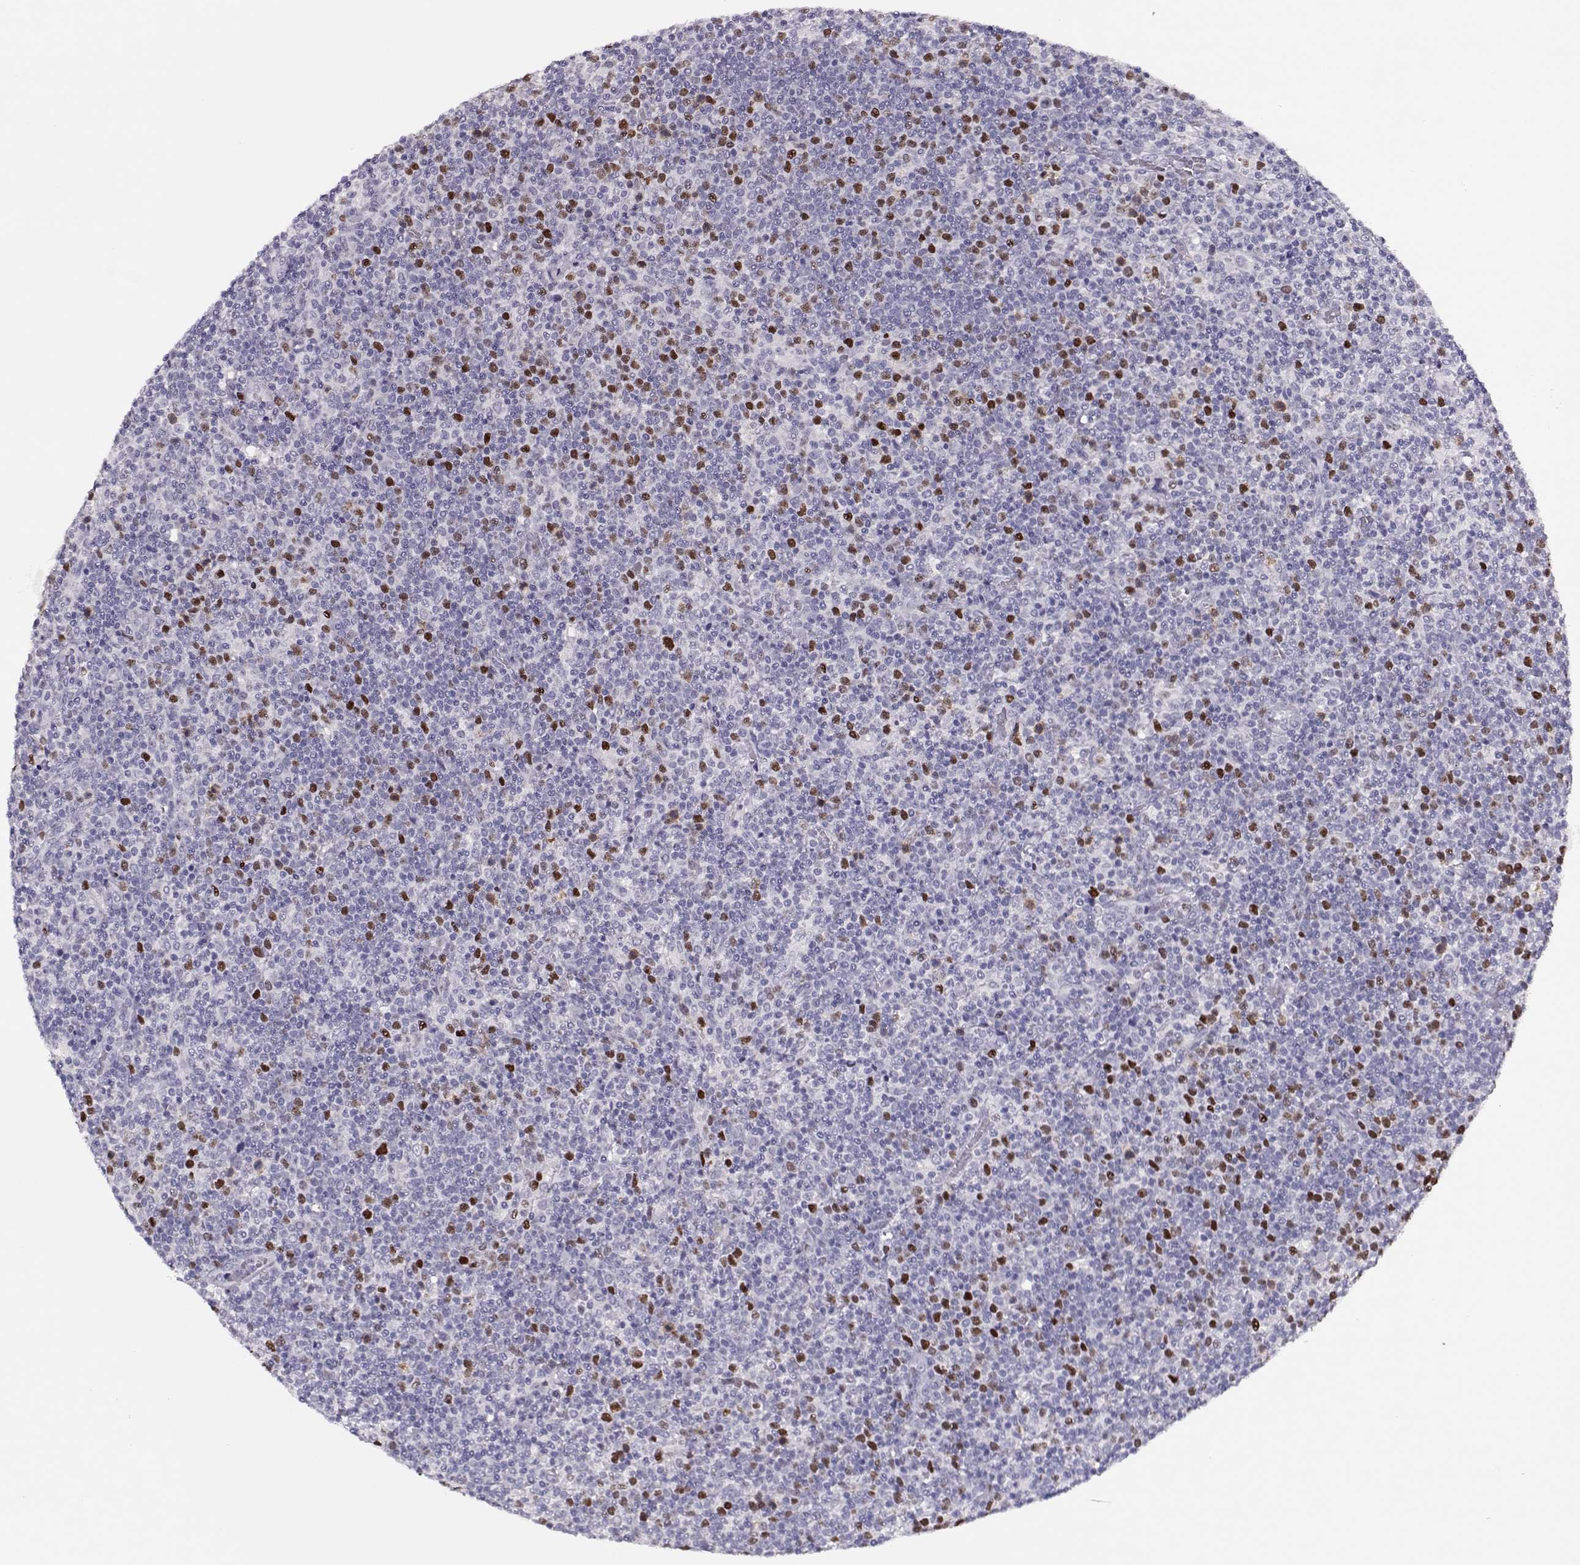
{"staining": {"intensity": "moderate", "quantity": "<25%", "location": "nuclear"}, "tissue": "lymphoma", "cell_type": "Tumor cells", "image_type": "cancer", "snomed": [{"axis": "morphology", "description": "Malignant lymphoma, non-Hodgkin's type, High grade"}, {"axis": "topography", "description": "Lymph node"}], "caption": "Immunohistochemical staining of human high-grade malignant lymphoma, non-Hodgkin's type reveals moderate nuclear protein positivity in about <25% of tumor cells. (DAB (3,3'-diaminobenzidine) IHC, brown staining for protein, blue staining for nuclei).", "gene": "SGO1", "patient": {"sex": "male", "age": 61}}